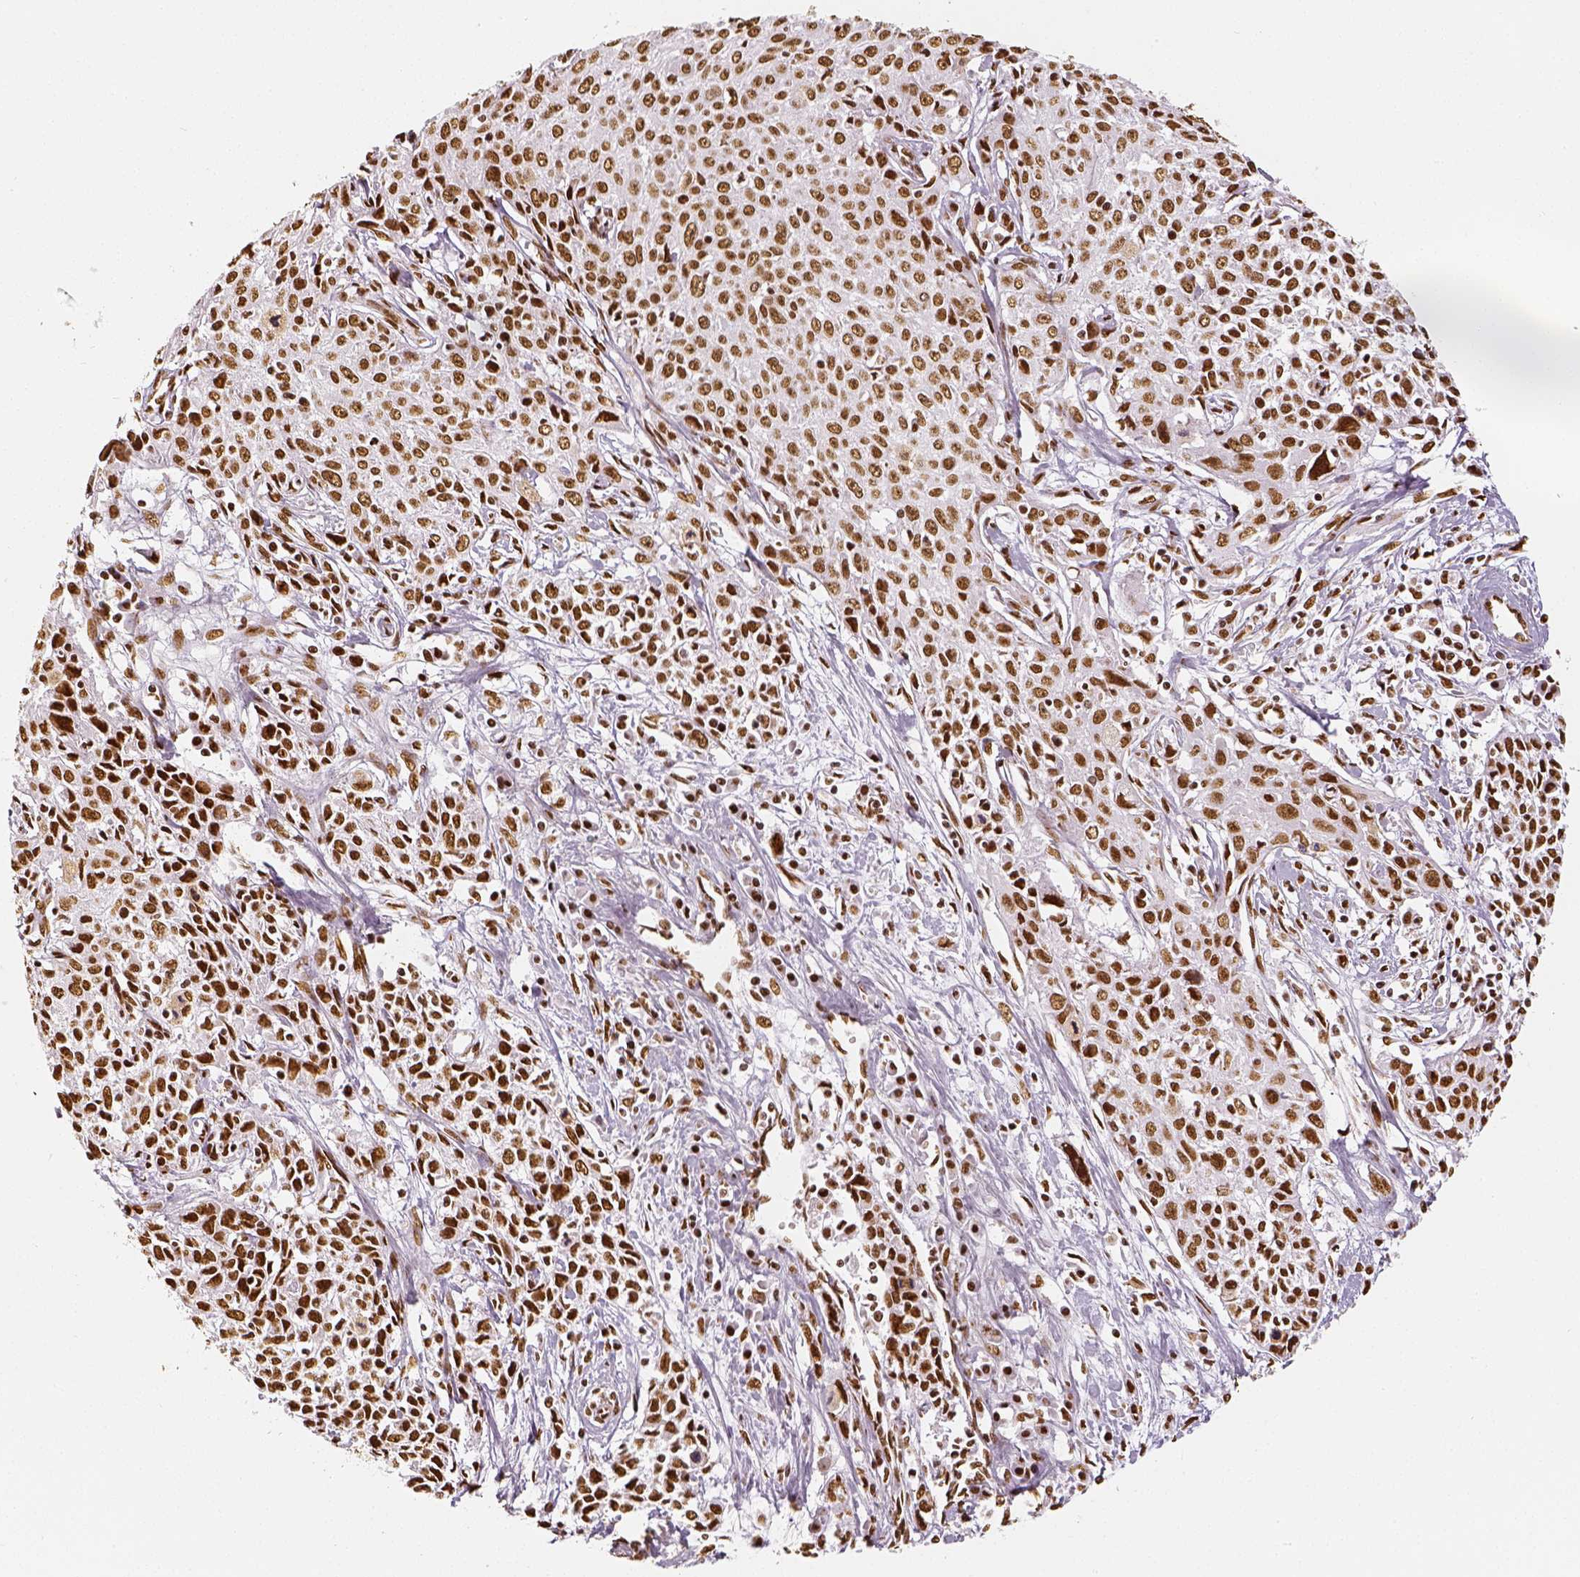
{"staining": {"intensity": "moderate", "quantity": ">75%", "location": "nuclear"}, "tissue": "cervical cancer", "cell_type": "Tumor cells", "image_type": "cancer", "snomed": [{"axis": "morphology", "description": "Squamous cell carcinoma, NOS"}, {"axis": "topography", "description": "Cervix"}], "caption": "Moderate nuclear protein staining is present in about >75% of tumor cells in squamous cell carcinoma (cervical).", "gene": "KDM5B", "patient": {"sex": "female", "age": 38}}